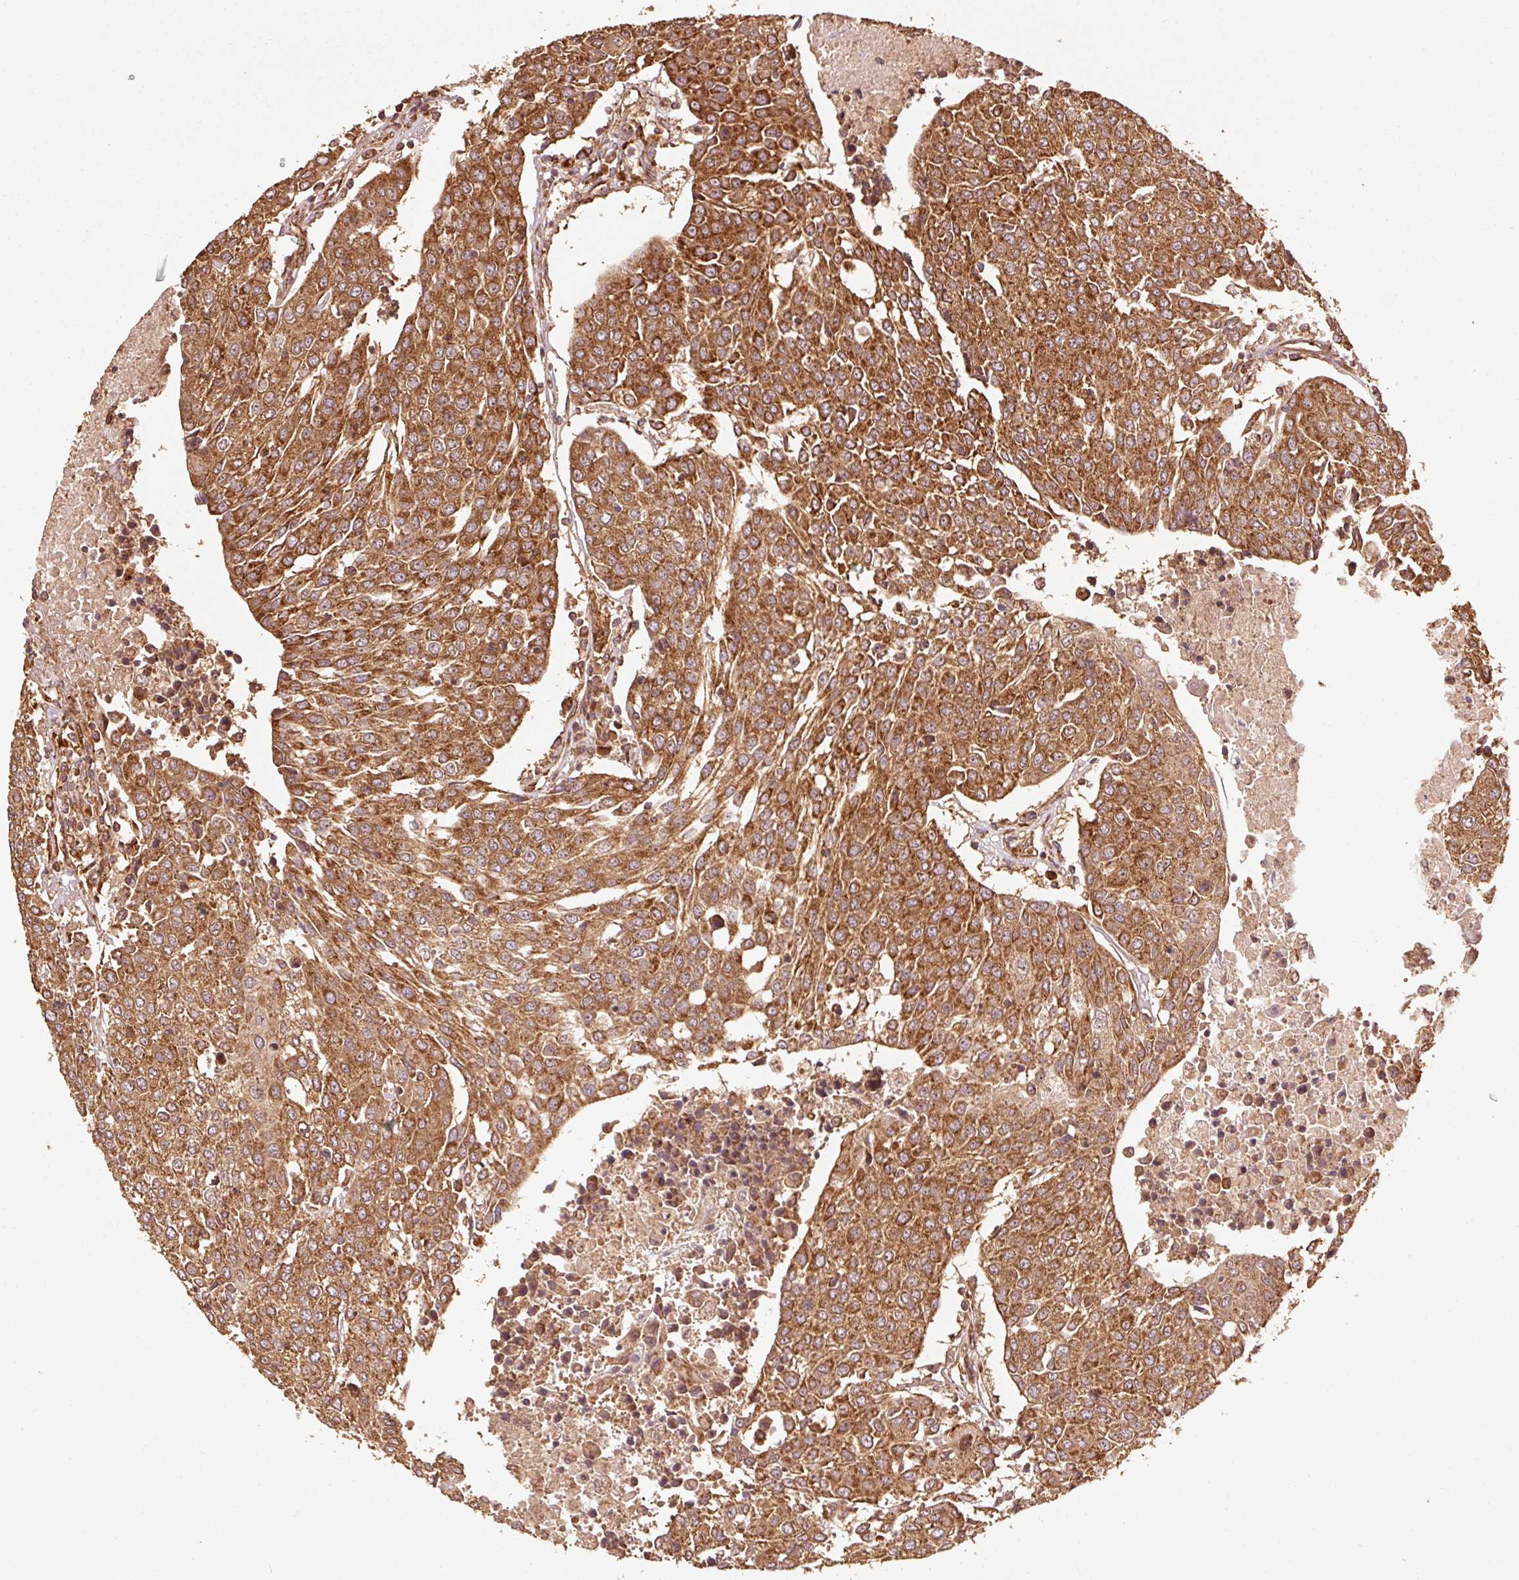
{"staining": {"intensity": "strong", "quantity": ">75%", "location": "cytoplasmic/membranous"}, "tissue": "urothelial cancer", "cell_type": "Tumor cells", "image_type": "cancer", "snomed": [{"axis": "morphology", "description": "Urothelial carcinoma, High grade"}, {"axis": "topography", "description": "Urinary bladder"}], "caption": "Immunohistochemistry histopathology image of human urothelial cancer stained for a protein (brown), which displays high levels of strong cytoplasmic/membranous staining in approximately >75% of tumor cells.", "gene": "MRPL16", "patient": {"sex": "female", "age": 85}}